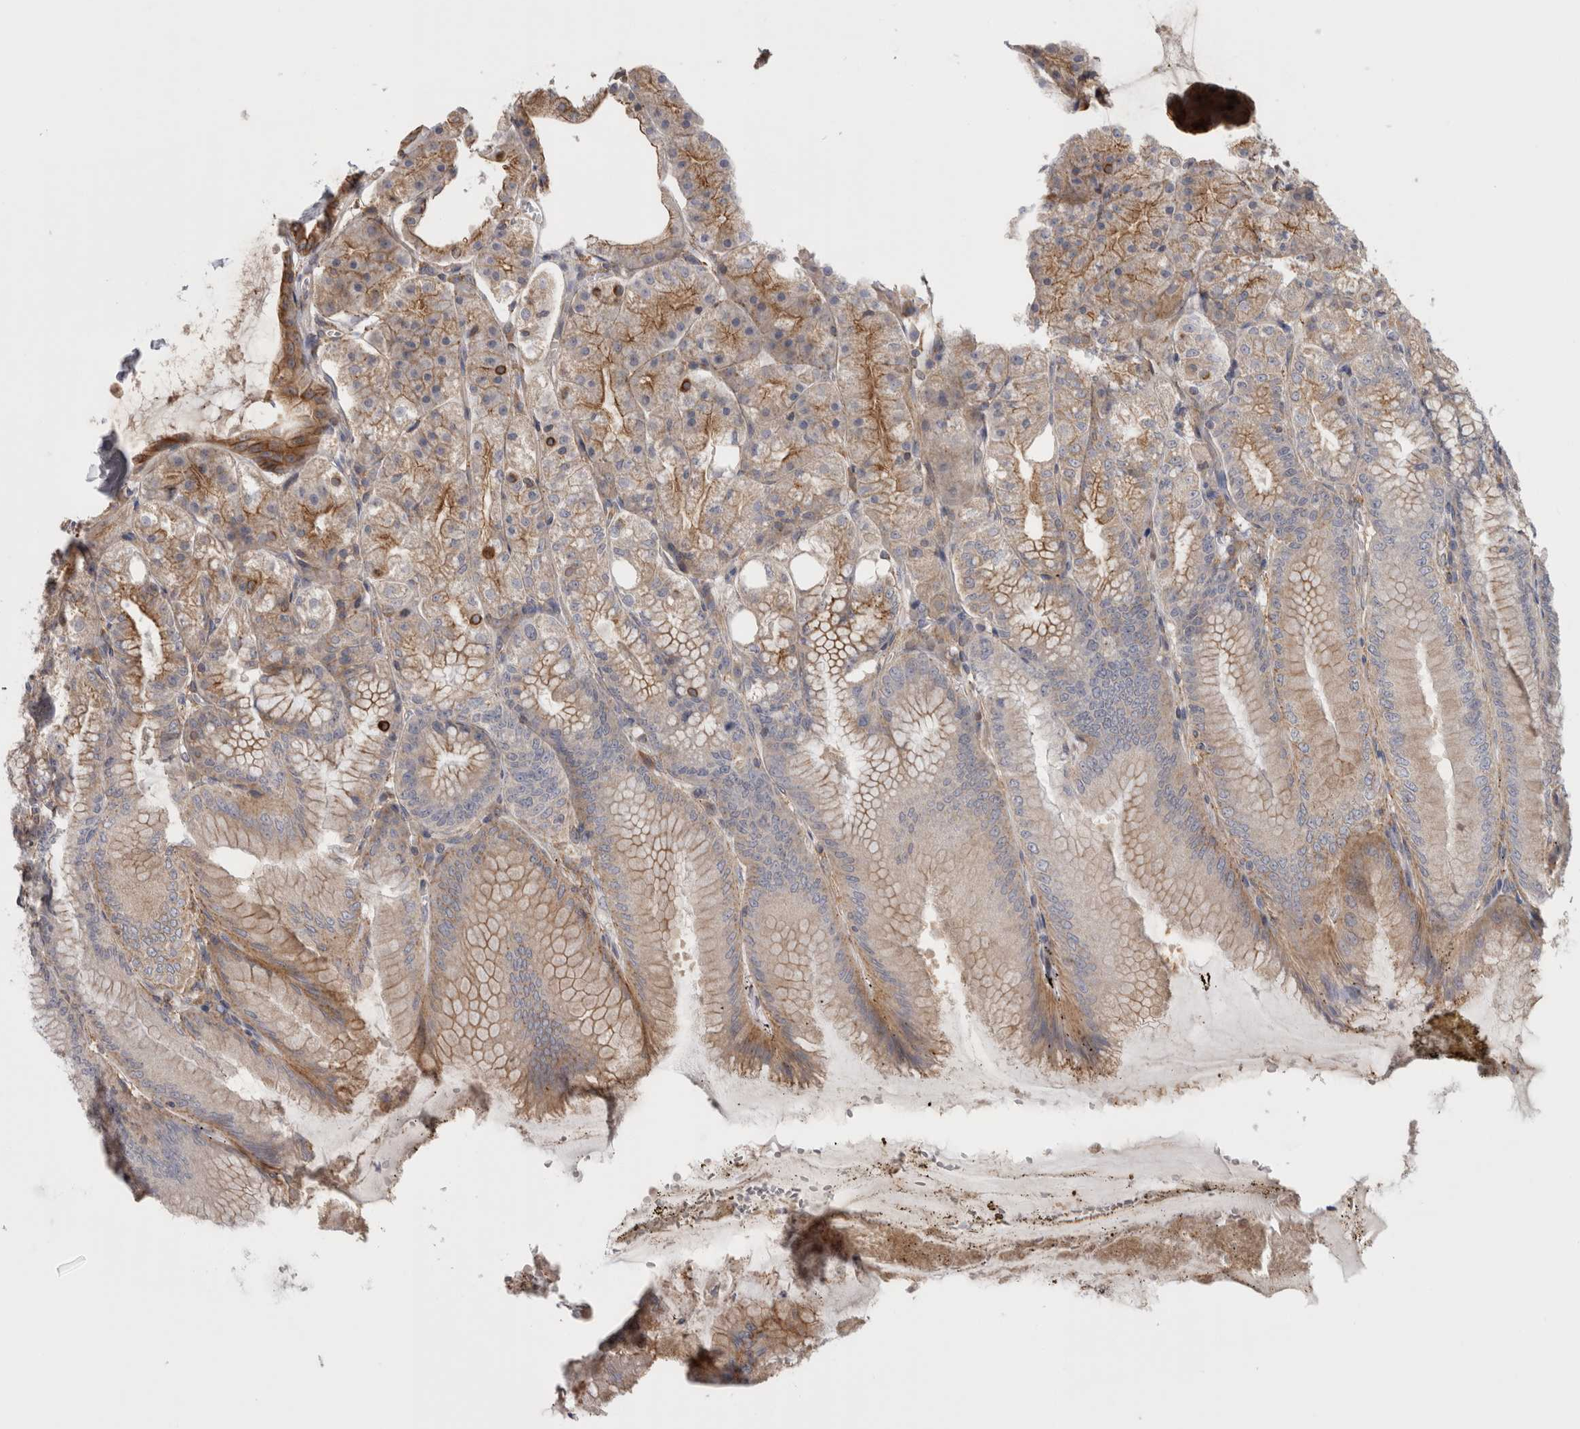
{"staining": {"intensity": "moderate", "quantity": "25%-75%", "location": "cytoplasmic/membranous"}, "tissue": "stomach", "cell_type": "Glandular cells", "image_type": "normal", "snomed": [{"axis": "morphology", "description": "Normal tissue, NOS"}, {"axis": "topography", "description": "Stomach, lower"}], "caption": "Glandular cells reveal medium levels of moderate cytoplasmic/membranous positivity in about 25%-75% of cells in normal stomach. The protein is shown in brown color, while the nuclei are stained blue.", "gene": "SMAP2", "patient": {"sex": "male", "age": 71}}